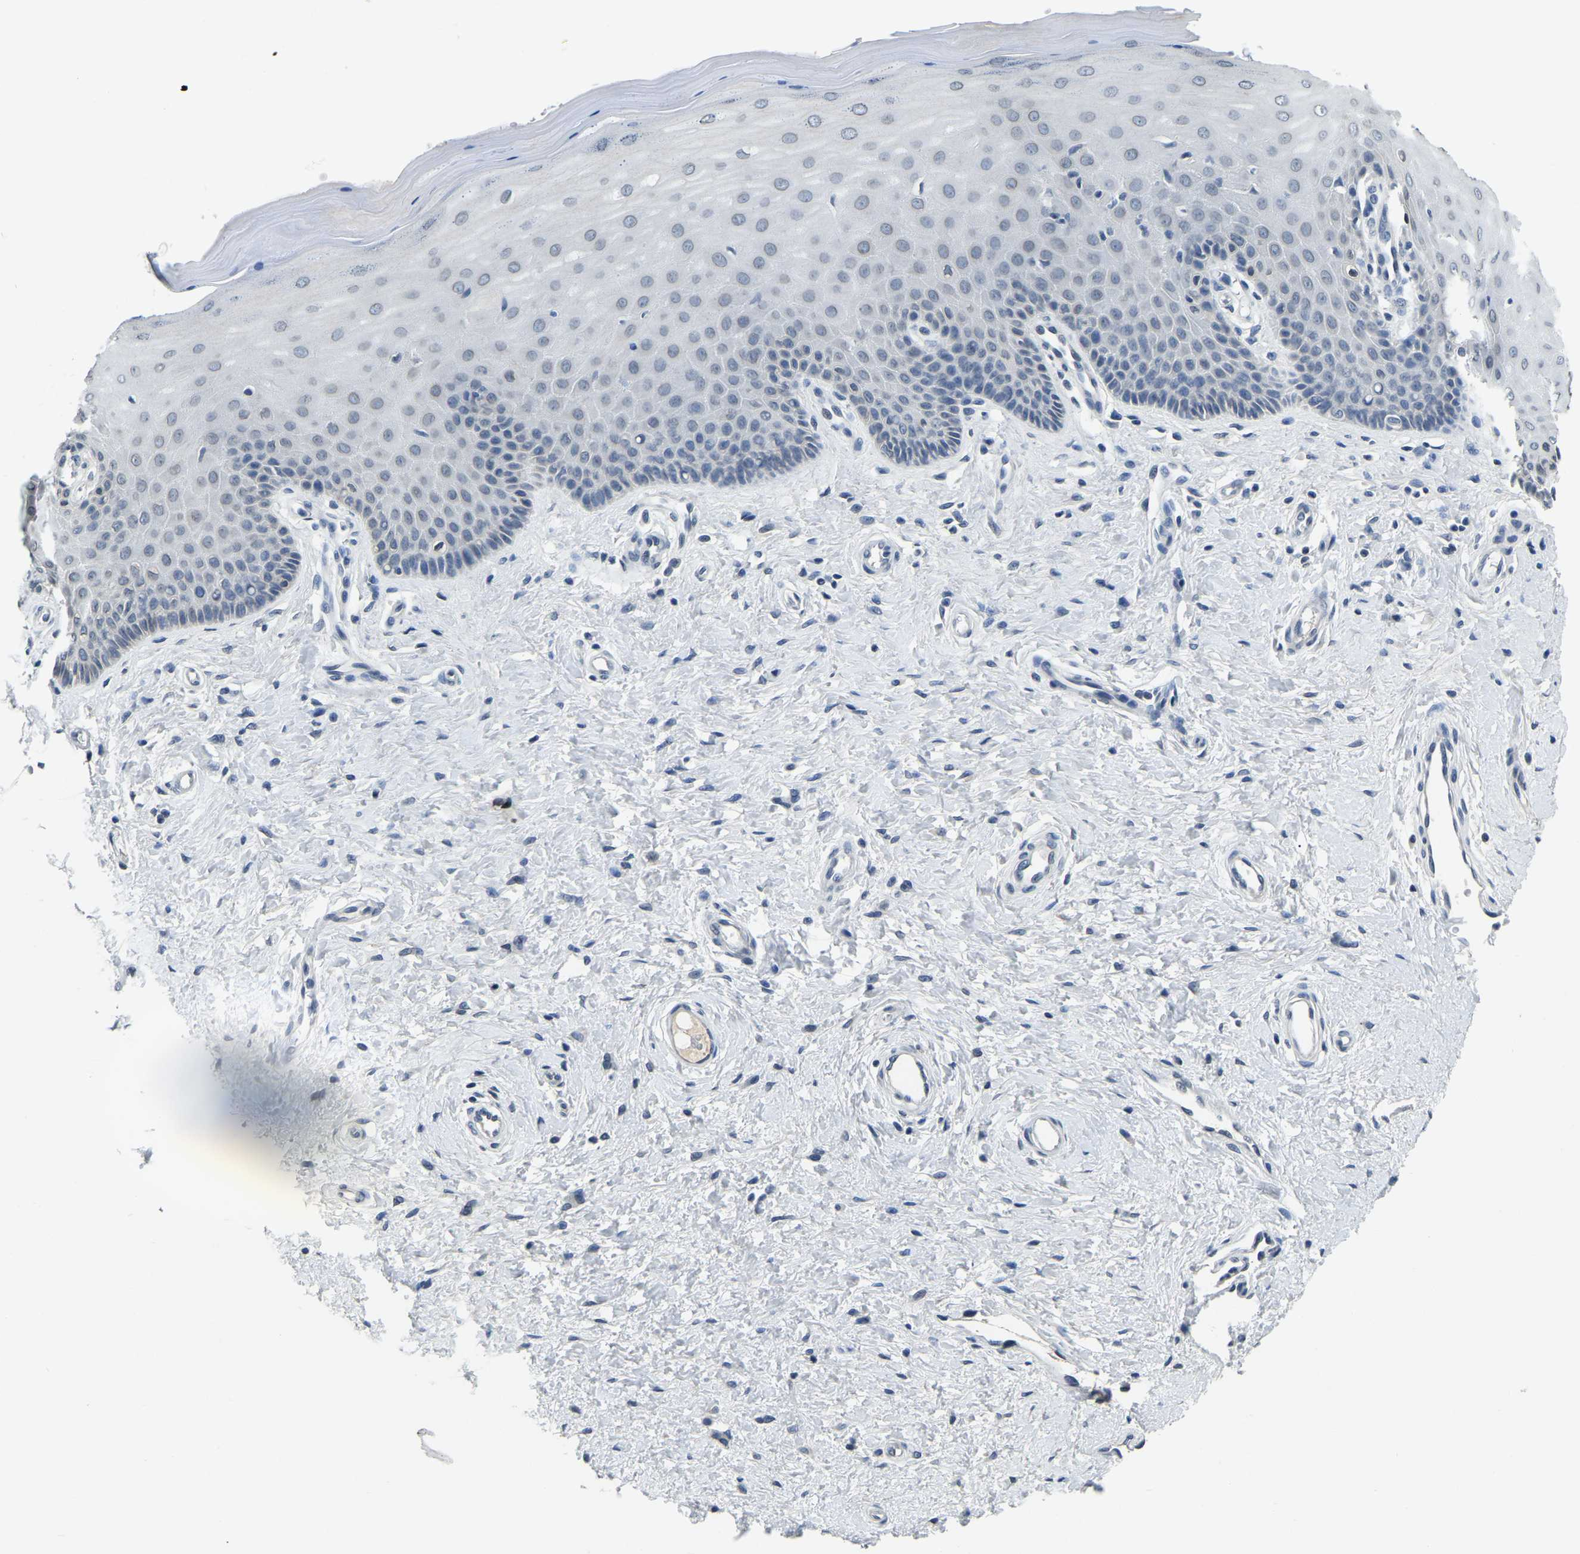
{"staining": {"intensity": "negative", "quantity": "none", "location": "none"}, "tissue": "cervix", "cell_type": "Glandular cells", "image_type": "normal", "snomed": [{"axis": "morphology", "description": "Normal tissue, NOS"}, {"axis": "topography", "description": "Cervix"}], "caption": "High power microscopy micrograph of an immunohistochemistry (IHC) image of benign cervix, revealing no significant positivity in glandular cells. (DAB immunohistochemistry, high magnification).", "gene": "RANBP2", "patient": {"sex": "female", "age": 55}}